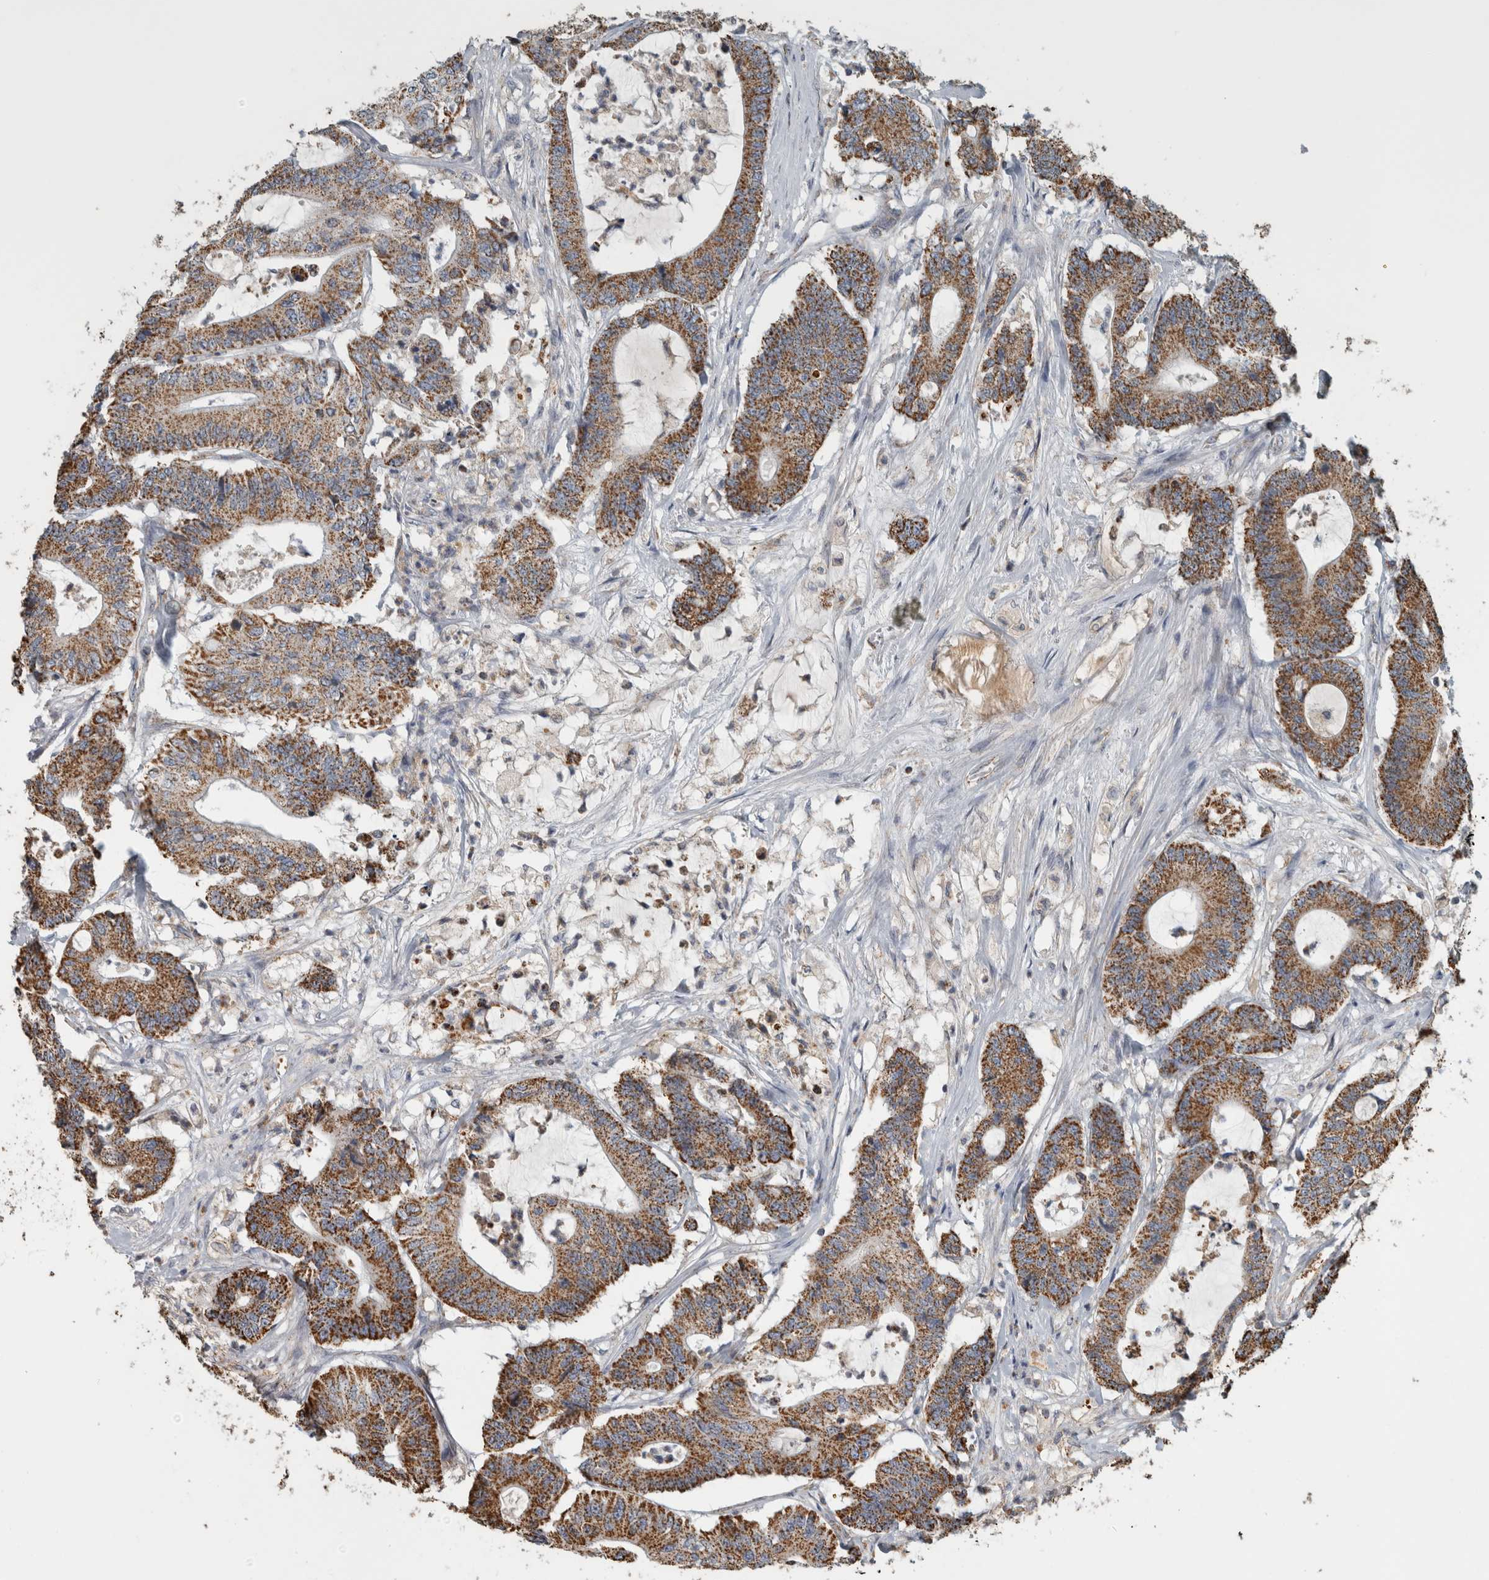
{"staining": {"intensity": "strong", "quantity": ">75%", "location": "cytoplasmic/membranous"}, "tissue": "colorectal cancer", "cell_type": "Tumor cells", "image_type": "cancer", "snomed": [{"axis": "morphology", "description": "Adenocarcinoma, NOS"}, {"axis": "topography", "description": "Colon"}], "caption": "Human colorectal cancer stained for a protein (brown) displays strong cytoplasmic/membranous positive staining in about >75% of tumor cells.", "gene": "ST8SIA1", "patient": {"sex": "female", "age": 84}}